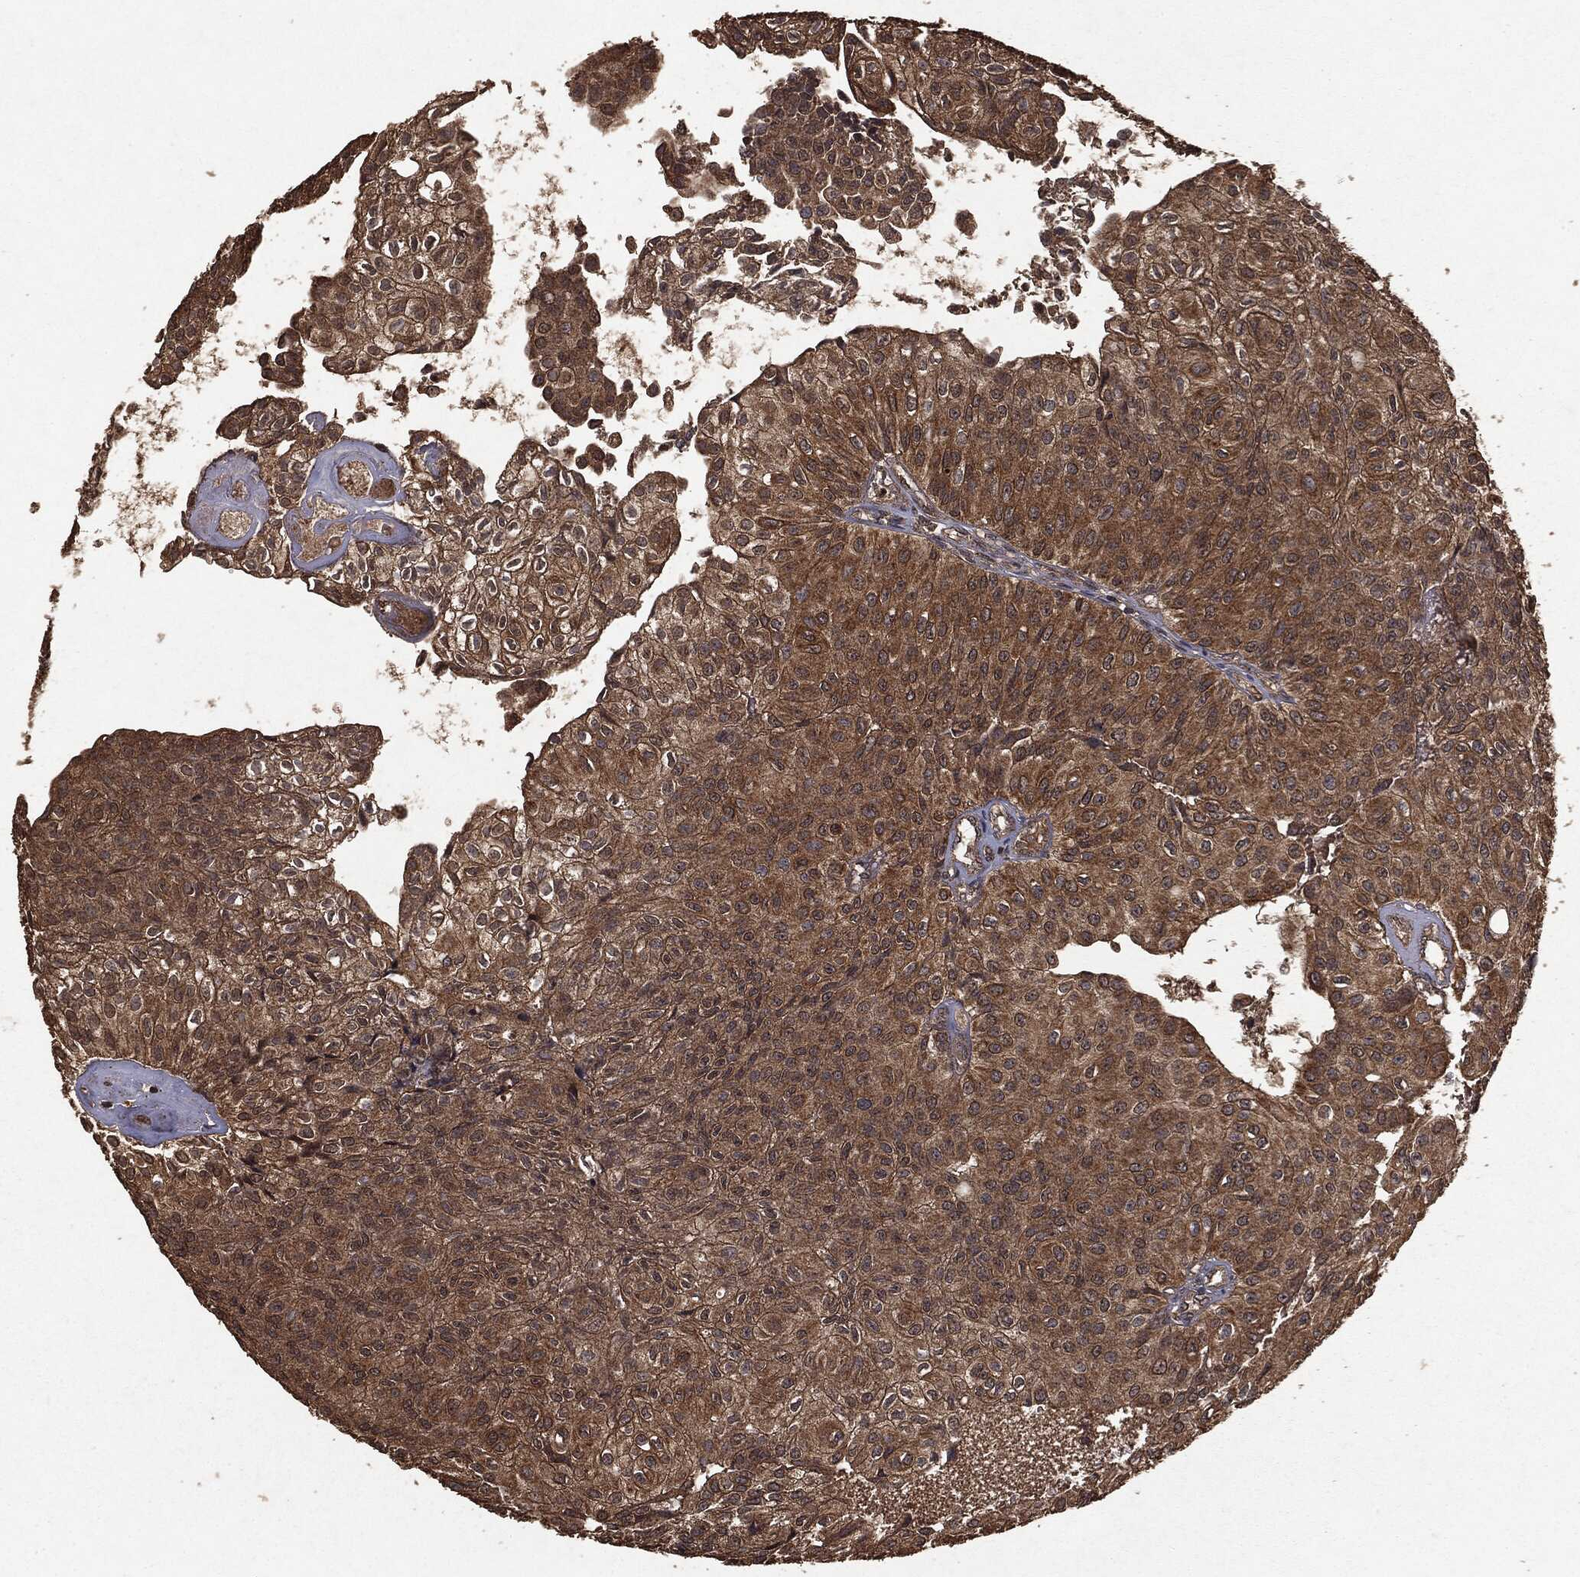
{"staining": {"intensity": "moderate", "quantity": ">75%", "location": "cytoplasmic/membranous"}, "tissue": "urothelial cancer", "cell_type": "Tumor cells", "image_type": "cancer", "snomed": [{"axis": "morphology", "description": "Urothelial carcinoma, Low grade"}, {"axis": "topography", "description": "Urinary bladder"}], "caption": "Urothelial cancer tissue shows moderate cytoplasmic/membranous expression in approximately >75% of tumor cells, visualized by immunohistochemistry.", "gene": "NME1", "patient": {"sex": "male", "age": 89}}